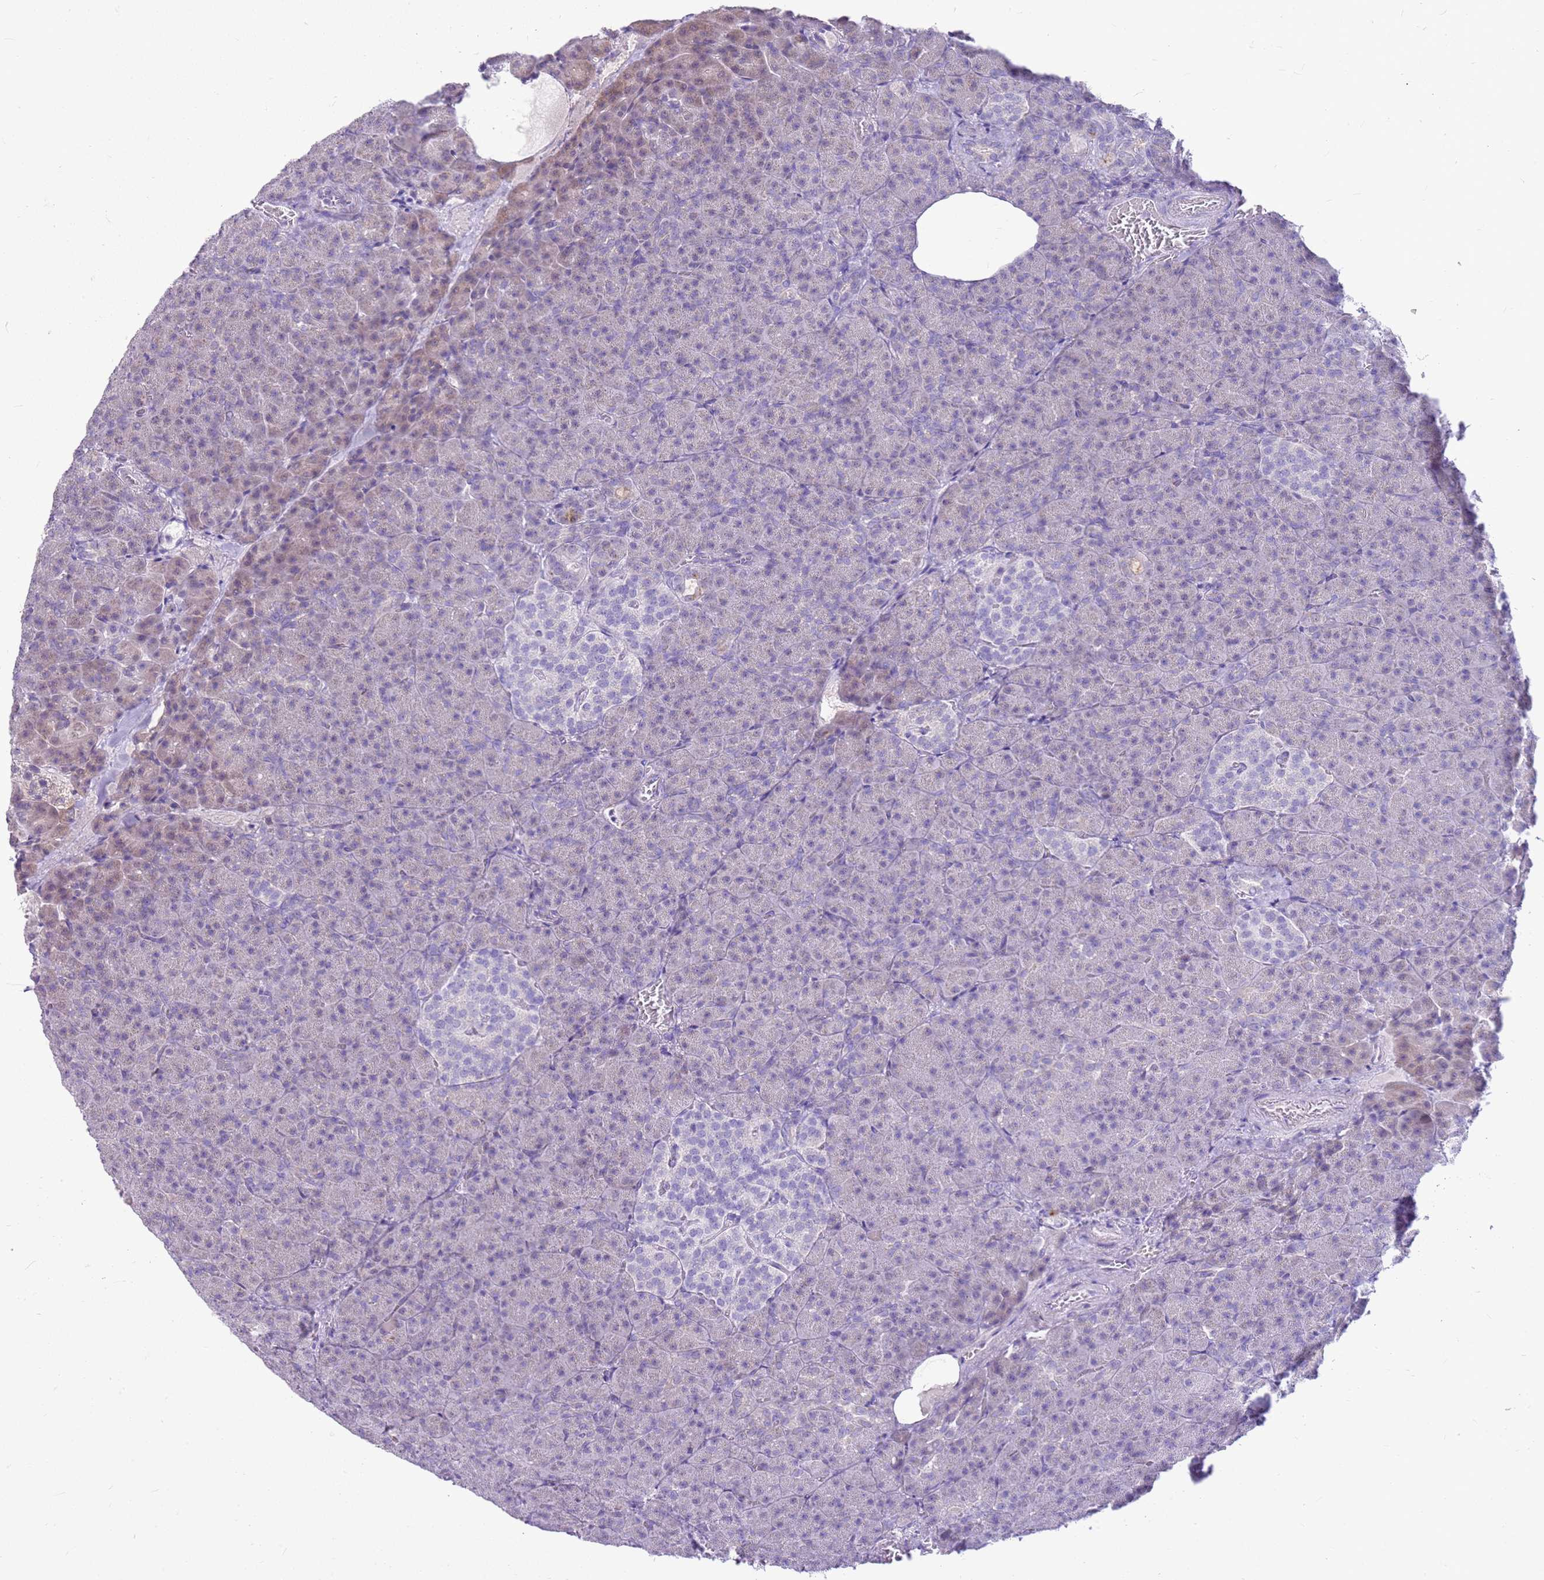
{"staining": {"intensity": "negative", "quantity": "none", "location": "none"}, "tissue": "pancreas", "cell_type": "Exocrine glandular cells", "image_type": "normal", "snomed": [{"axis": "morphology", "description": "Normal tissue, NOS"}, {"axis": "topography", "description": "Pancreas"}], "caption": "Exocrine glandular cells are negative for protein expression in normal human pancreas. (DAB immunohistochemistry with hematoxylin counter stain).", "gene": "FABP2", "patient": {"sex": "female", "age": 74}}